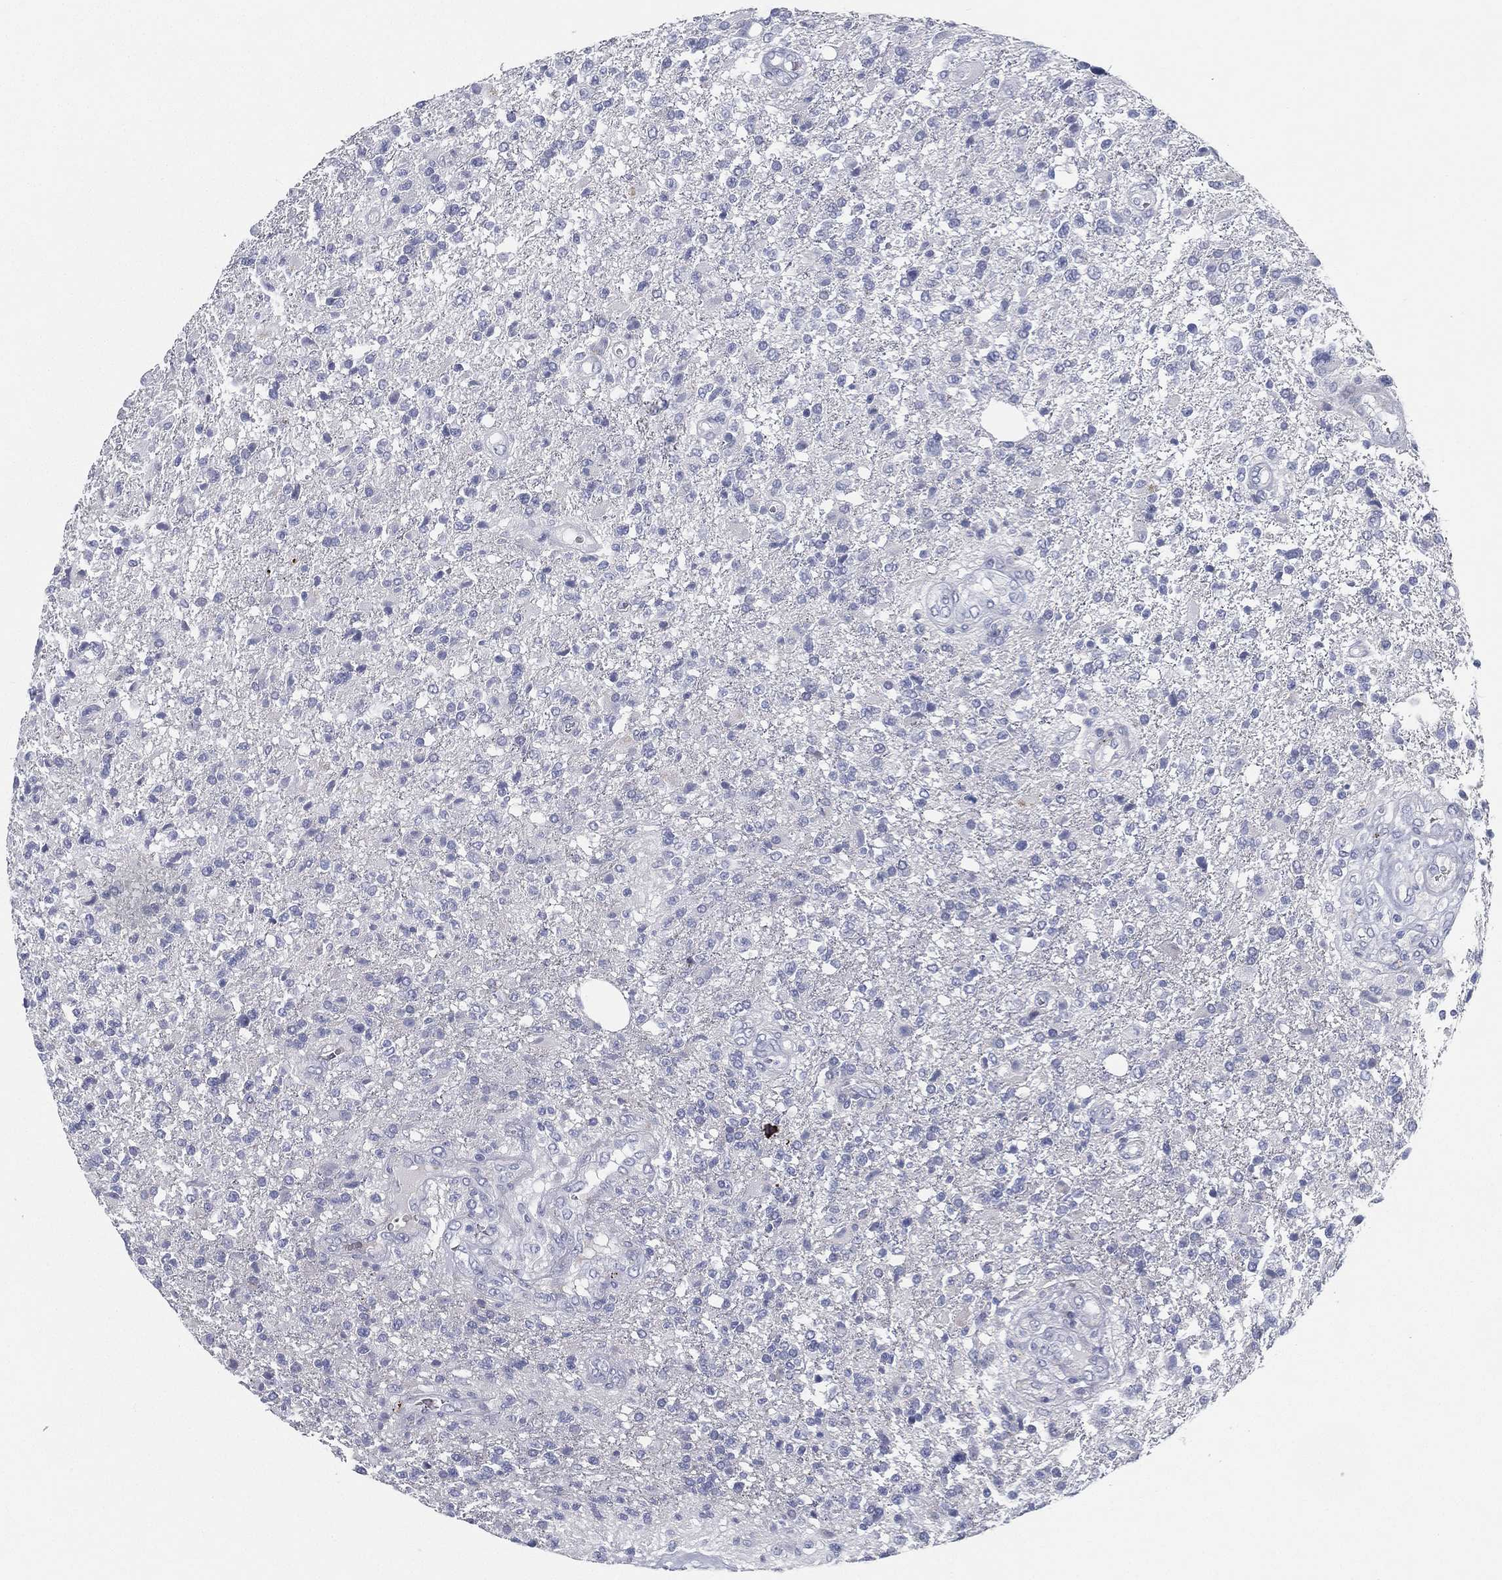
{"staining": {"intensity": "negative", "quantity": "none", "location": "none"}, "tissue": "glioma", "cell_type": "Tumor cells", "image_type": "cancer", "snomed": [{"axis": "morphology", "description": "Glioma, malignant, High grade"}, {"axis": "topography", "description": "Brain"}], "caption": "This image is of high-grade glioma (malignant) stained with immunohistochemistry to label a protein in brown with the nuclei are counter-stained blue. There is no positivity in tumor cells.", "gene": "SPPL2C", "patient": {"sex": "male", "age": 56}}